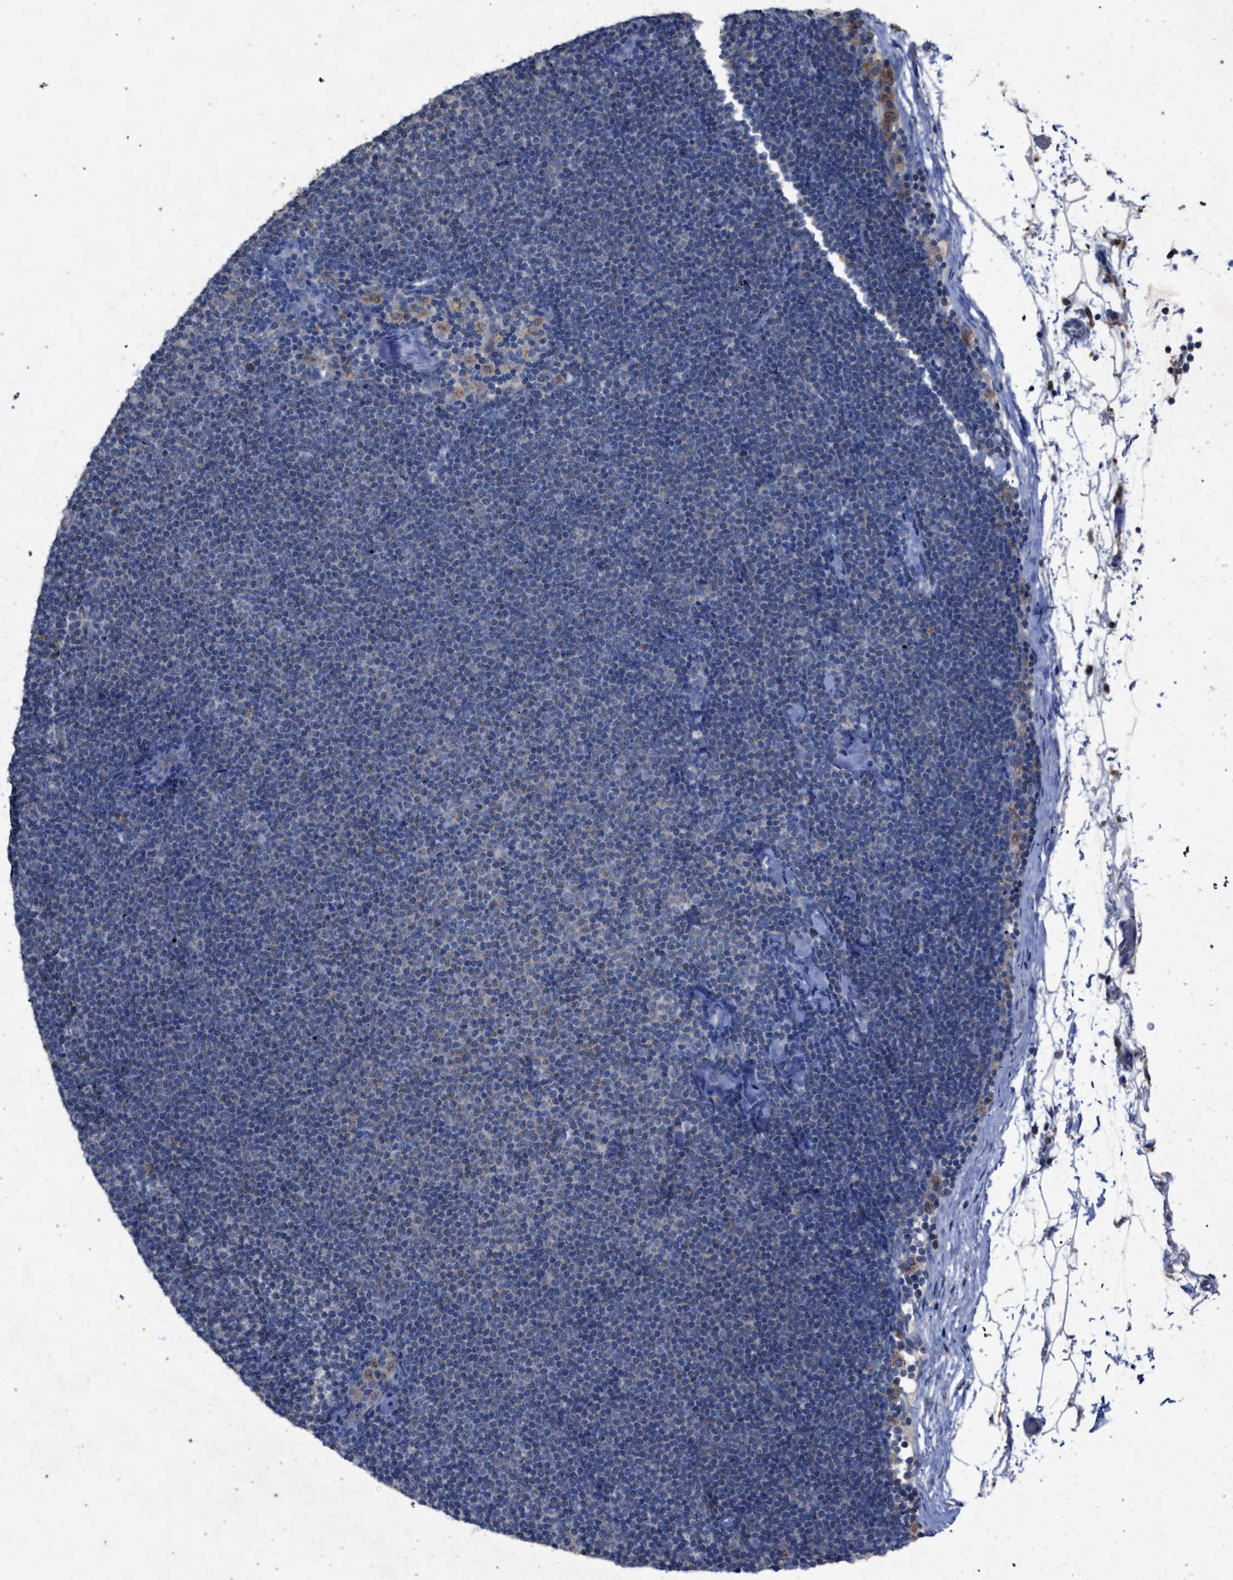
{"staining": {"intensity": "negative", "quantity": "none", "location": "none"}, "tissue": "lymphoma", "cell_type": "Tumor cells", "image_type": "cancer", "snomed": [{"axis": "morphology", "description": "Malignant lymphoma, non-Hodgkin's type, Low grade"}, {"axis": "topography", "description": "Lymph node"}], "caption": "Micrograph shows no significant protein expression in tumor cells of lymphoma. The staining is performed using DAB (3,3'-diaminobenzidine) brown chromogen with nuclei counter-stained in using hematoxylin.", "gene": "HSD17B4", "patient": {"sex": "female", "age": 53}}